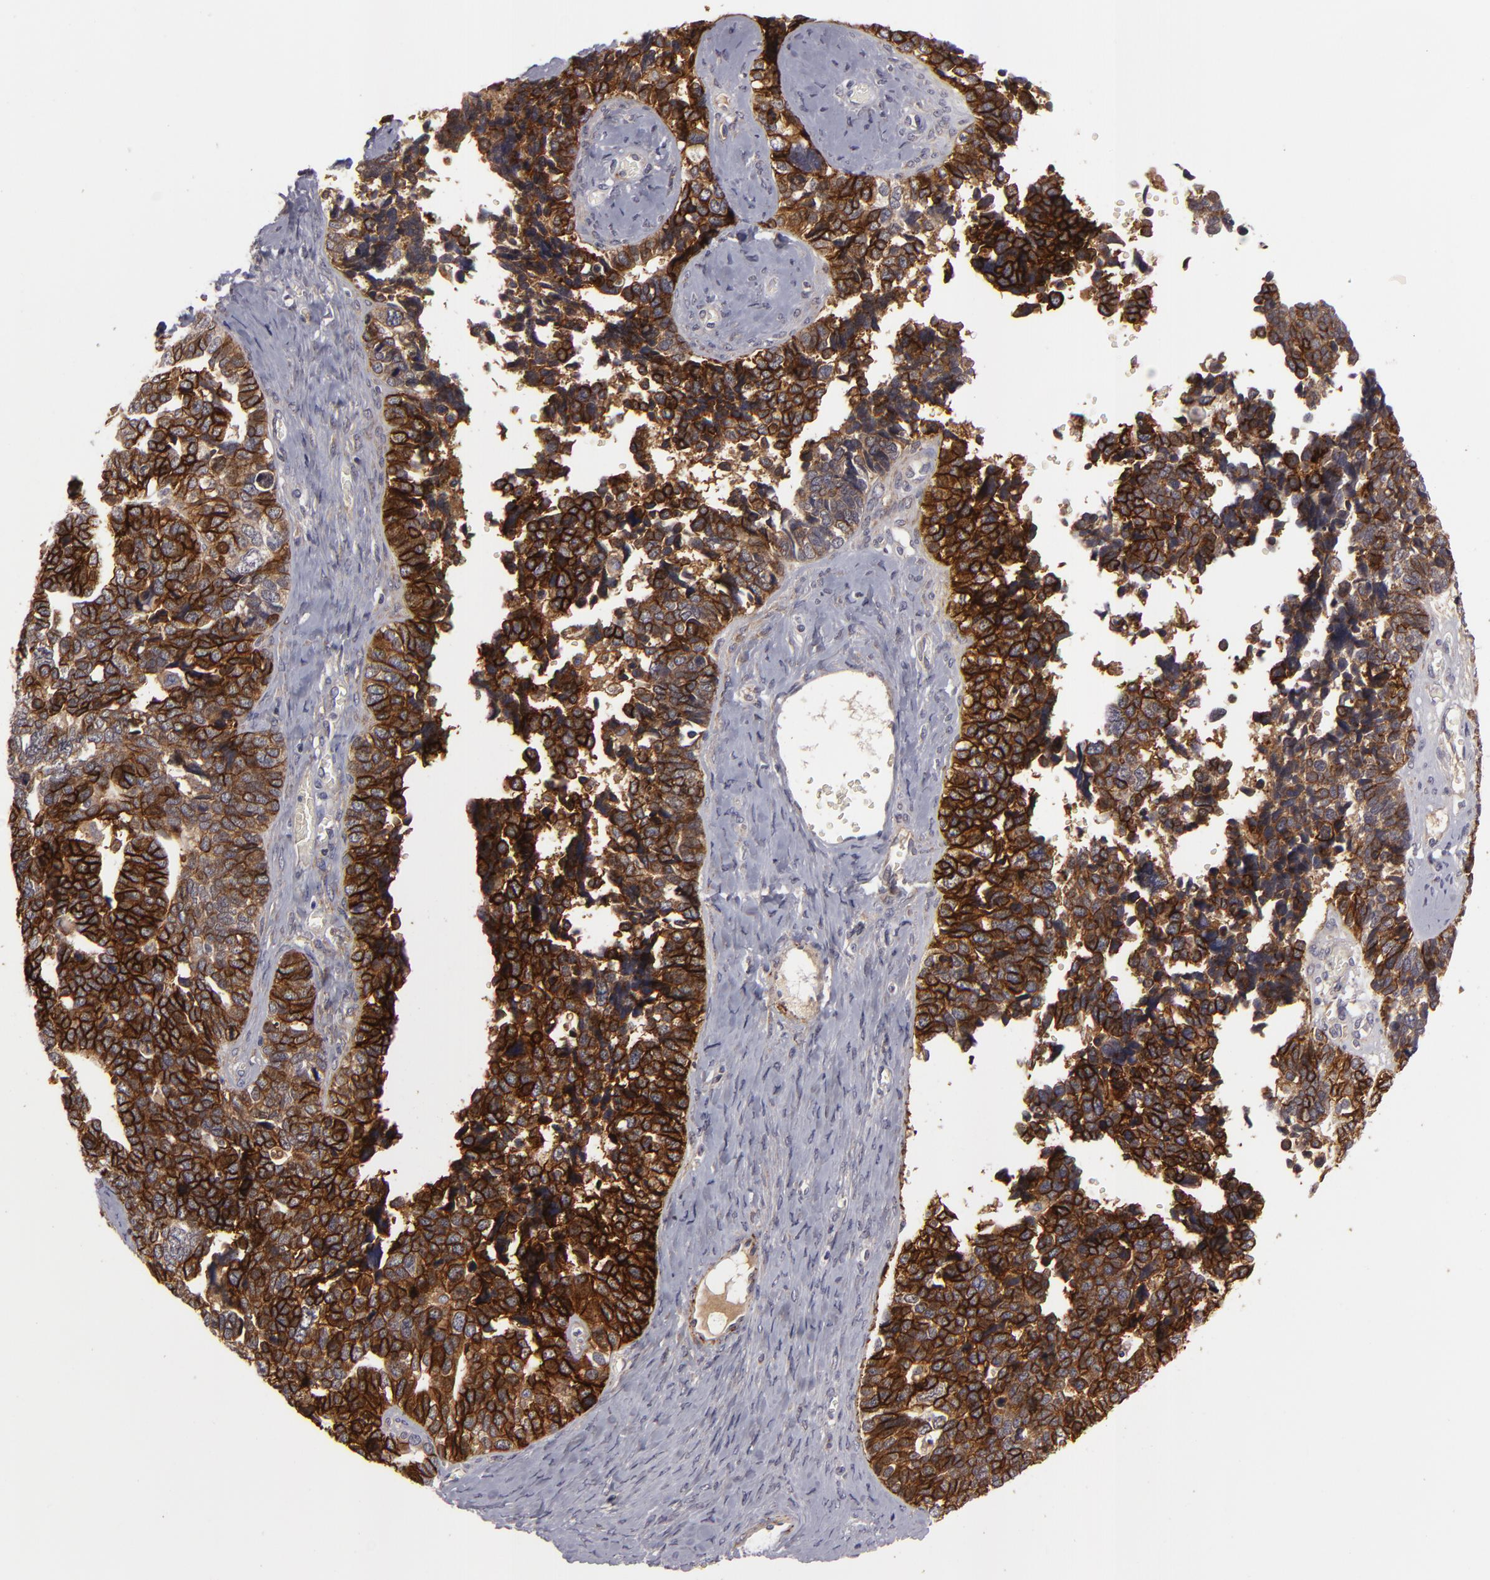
{"staining": {"intensity": "moderate", "quantity": ">75%", "location": "cytoplasmic/membranous"}, "tissue": "ovarian cancer", "cell_type": "Tumor cells", "image_type": "cancer", "snomed": [{"axis": "morphology", "description": "Cystadenocarcinoma, serous, NOS"}, {"axis": "topography", "description": "Ovary"}], "caption": "Ovarian cancer (serous cystadenocarcinoma) stained with a brown dye demonstrates moderate cytoplasmic/membranous positive expression in about >75% of tumor cells.", "gene": "ALCAM", "patient": {"sex": "female", "age": 77}}